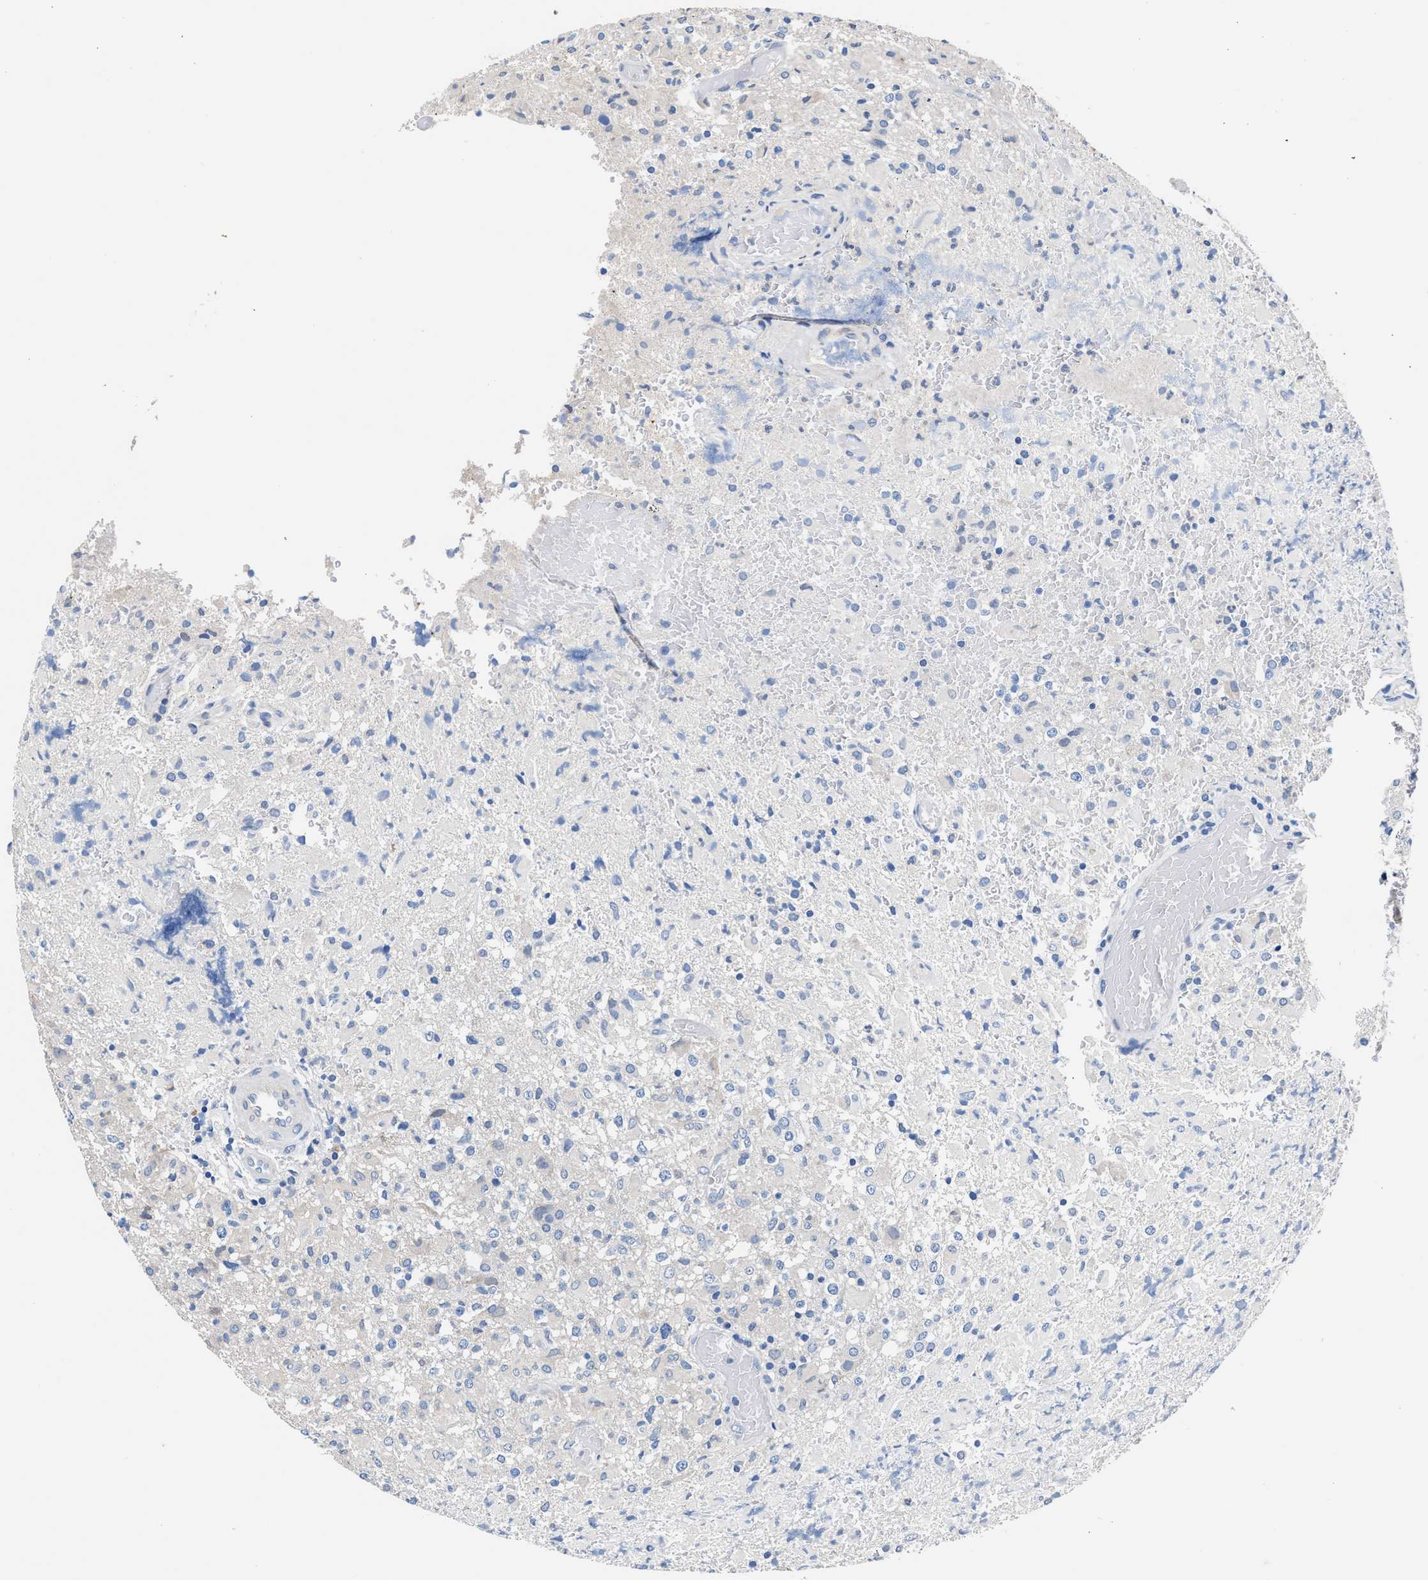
{"staining": {"intensity": "negative", "quantity": "none", "location": "none"}, "tissue": "glioma", "cell_type": "Tumor cells", "image_type": "cancer", "snomed": [{"axis": "morphology", "description": "Glioma, malignant, High grade"}, {"axis": "topography", "description": "Brain"}], "caption": "IHC image of neoplastic tissue: glioma stained with DAB shows no significant protein expression in tumor cells.", "gene": "GSTM1", "patient": {"sex": "female", "age": 57}}